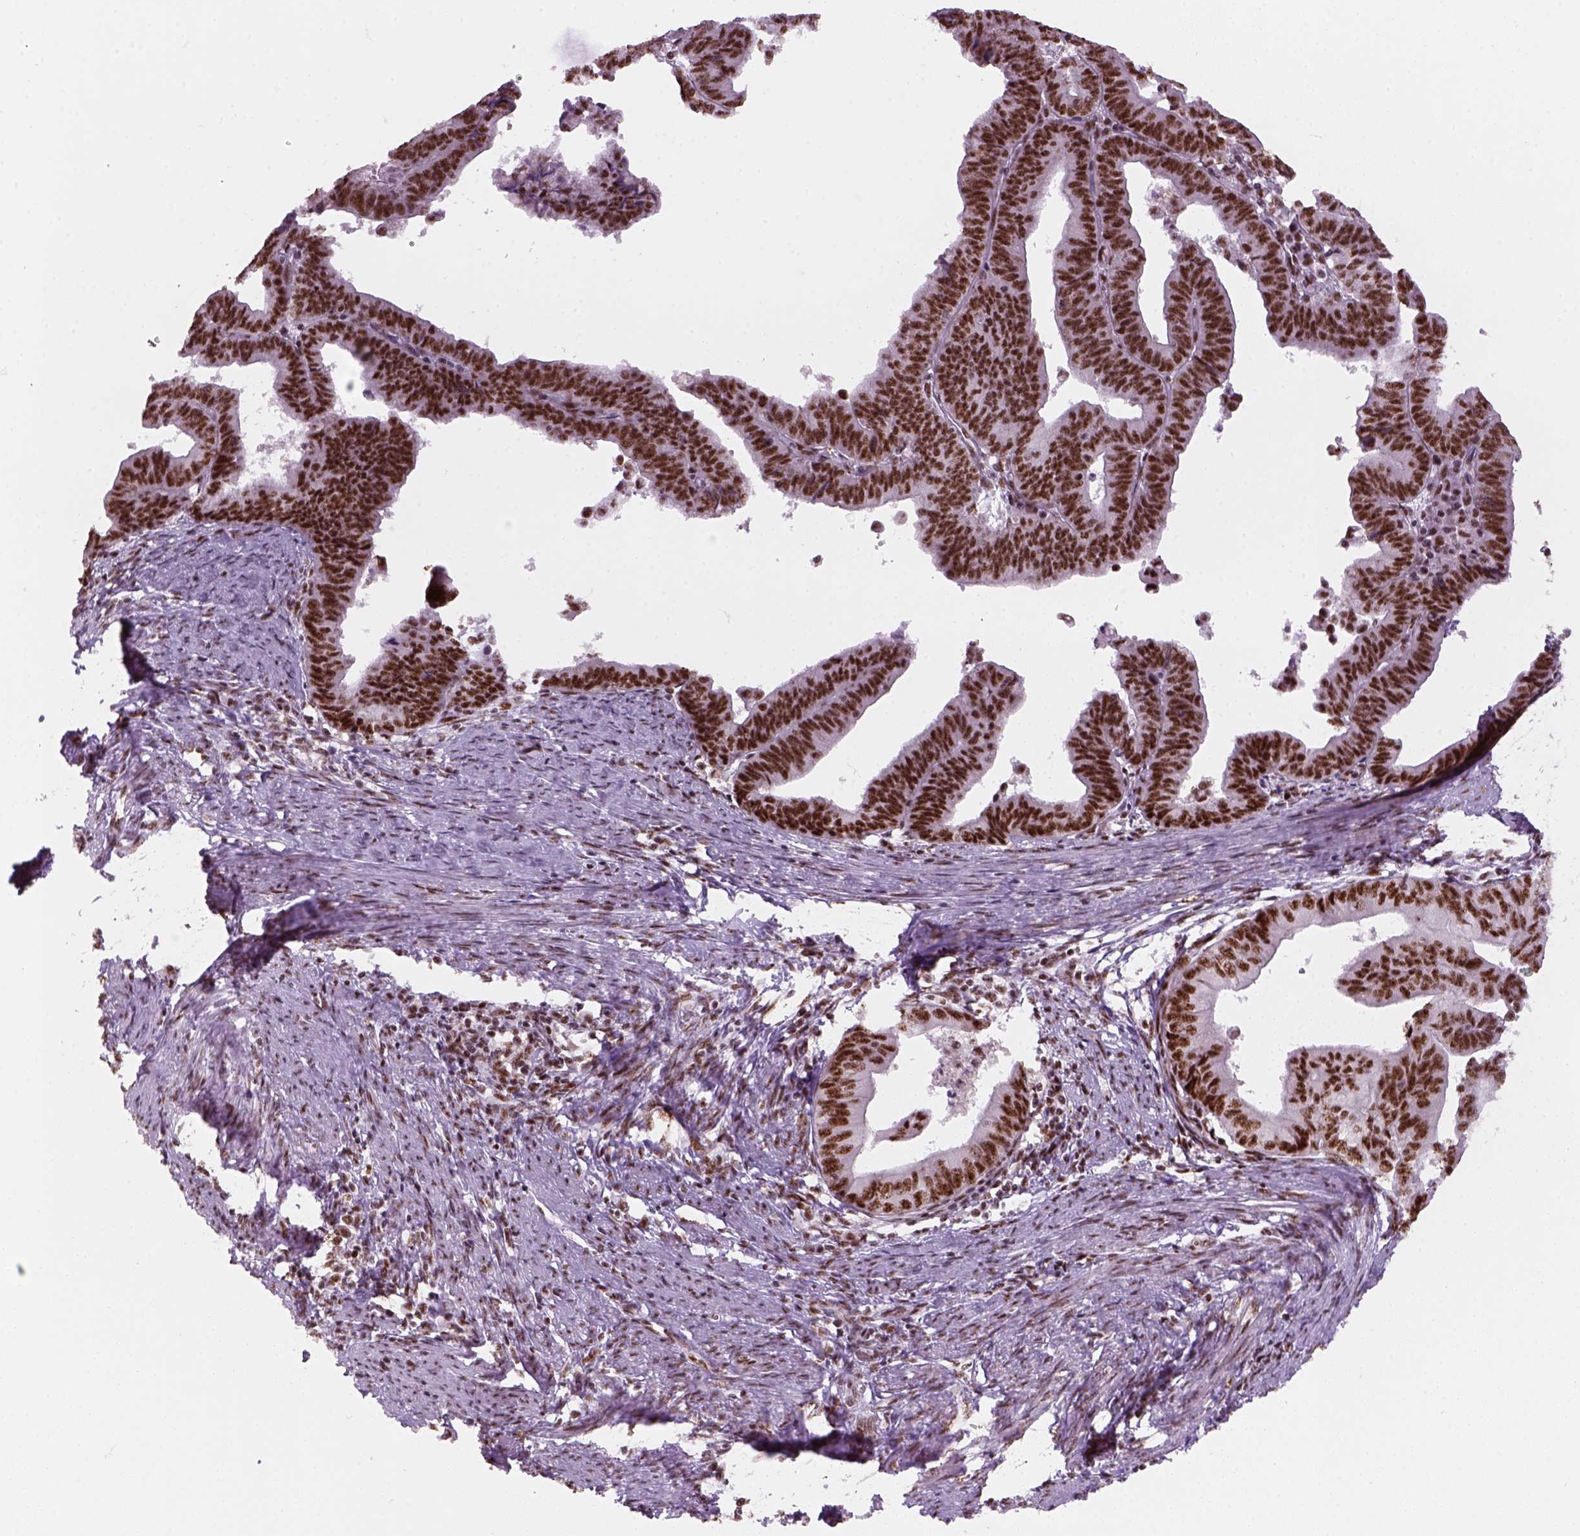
{"staining": {"intensity": "strong", "quantity": ">75%", "location": "nuclear"}, "tissue": "endometrial cancer", "cell_type": "Tumor cells", "image_type": "cancer", "snomed": [{"axis": "morphology", "description": "Adenocarcinoma, NOS"}, {"axis": "topography", "description": "Endometrium"}], "caption": "A photomicrograph of human endometrial cancer stained for a protein exhibits strong nuclear brown staining in tumor cells. (DAB IHC, brown staining for protein, blue staining for nuclei).", "gene": "GTF2F1", "patient": {"sex": "female", "age": 65}}